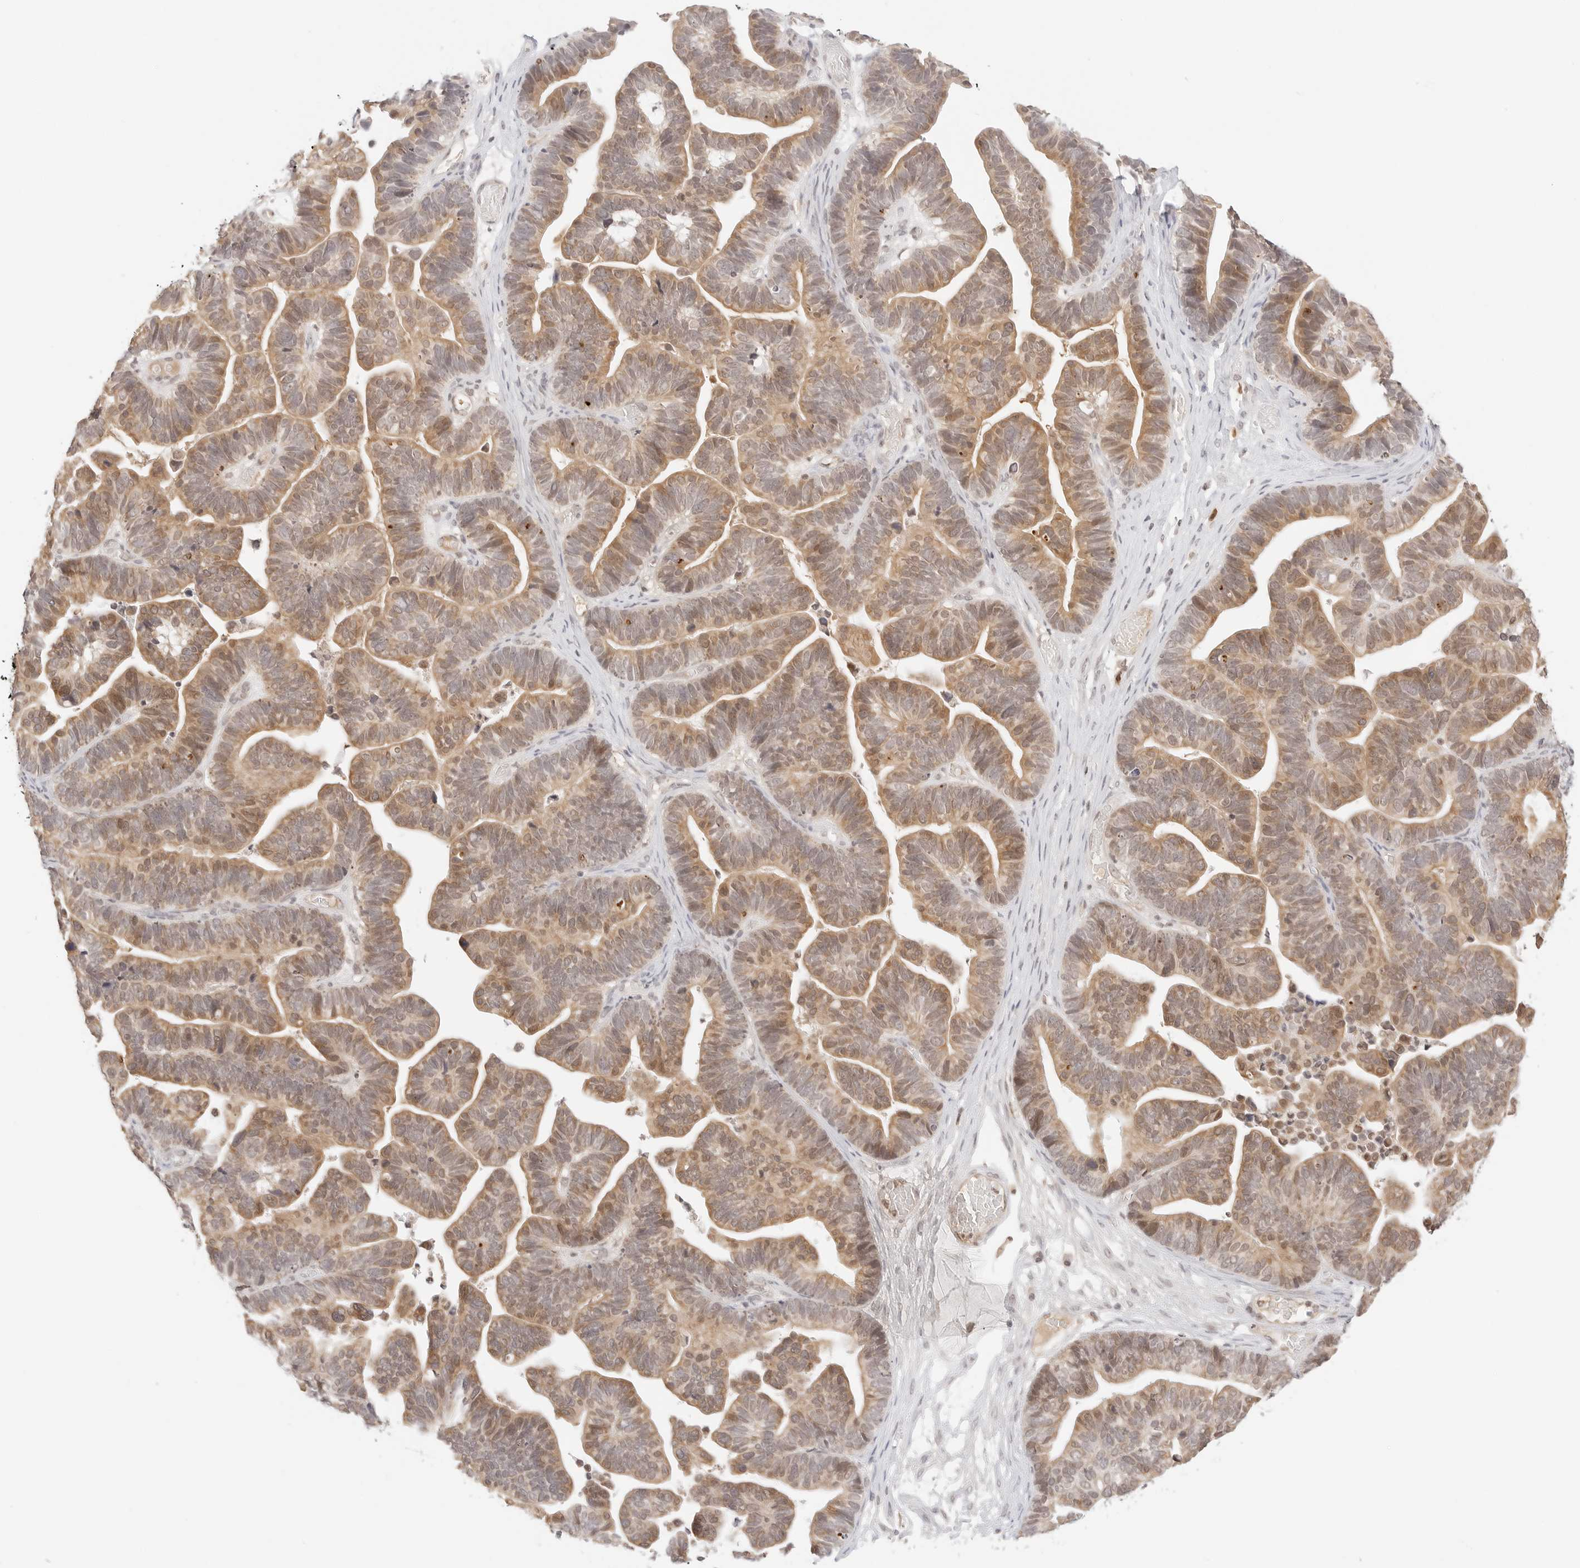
{"staining": {"intensity": "moderate", "quantity": ">75%", "location": "cytoplasmic/membranous"}, "tissue": "ovarian cancer", "cell_type": "Tumor cells", "image_type": "cancer", "snomed": [{"axis": "morphology", "description": "Cystadenocarcinoma, serous, NOS"}, {"axis": "topography", "description": "Ovary"}], "caption": "High-magnification brightfield microscopy of serous cystadenocarcinoma (ovarian) stained with DAB (3,3'-diaminobenzidine) (brown) and counterstained with hematoxylin (blue). tumor cells exhibit moderate cytoplasmic/membranous staining is appreciated in about>75% of cells.", "gene": "SEPTIN4", "patient": {"sex": "female", "age": 56}}